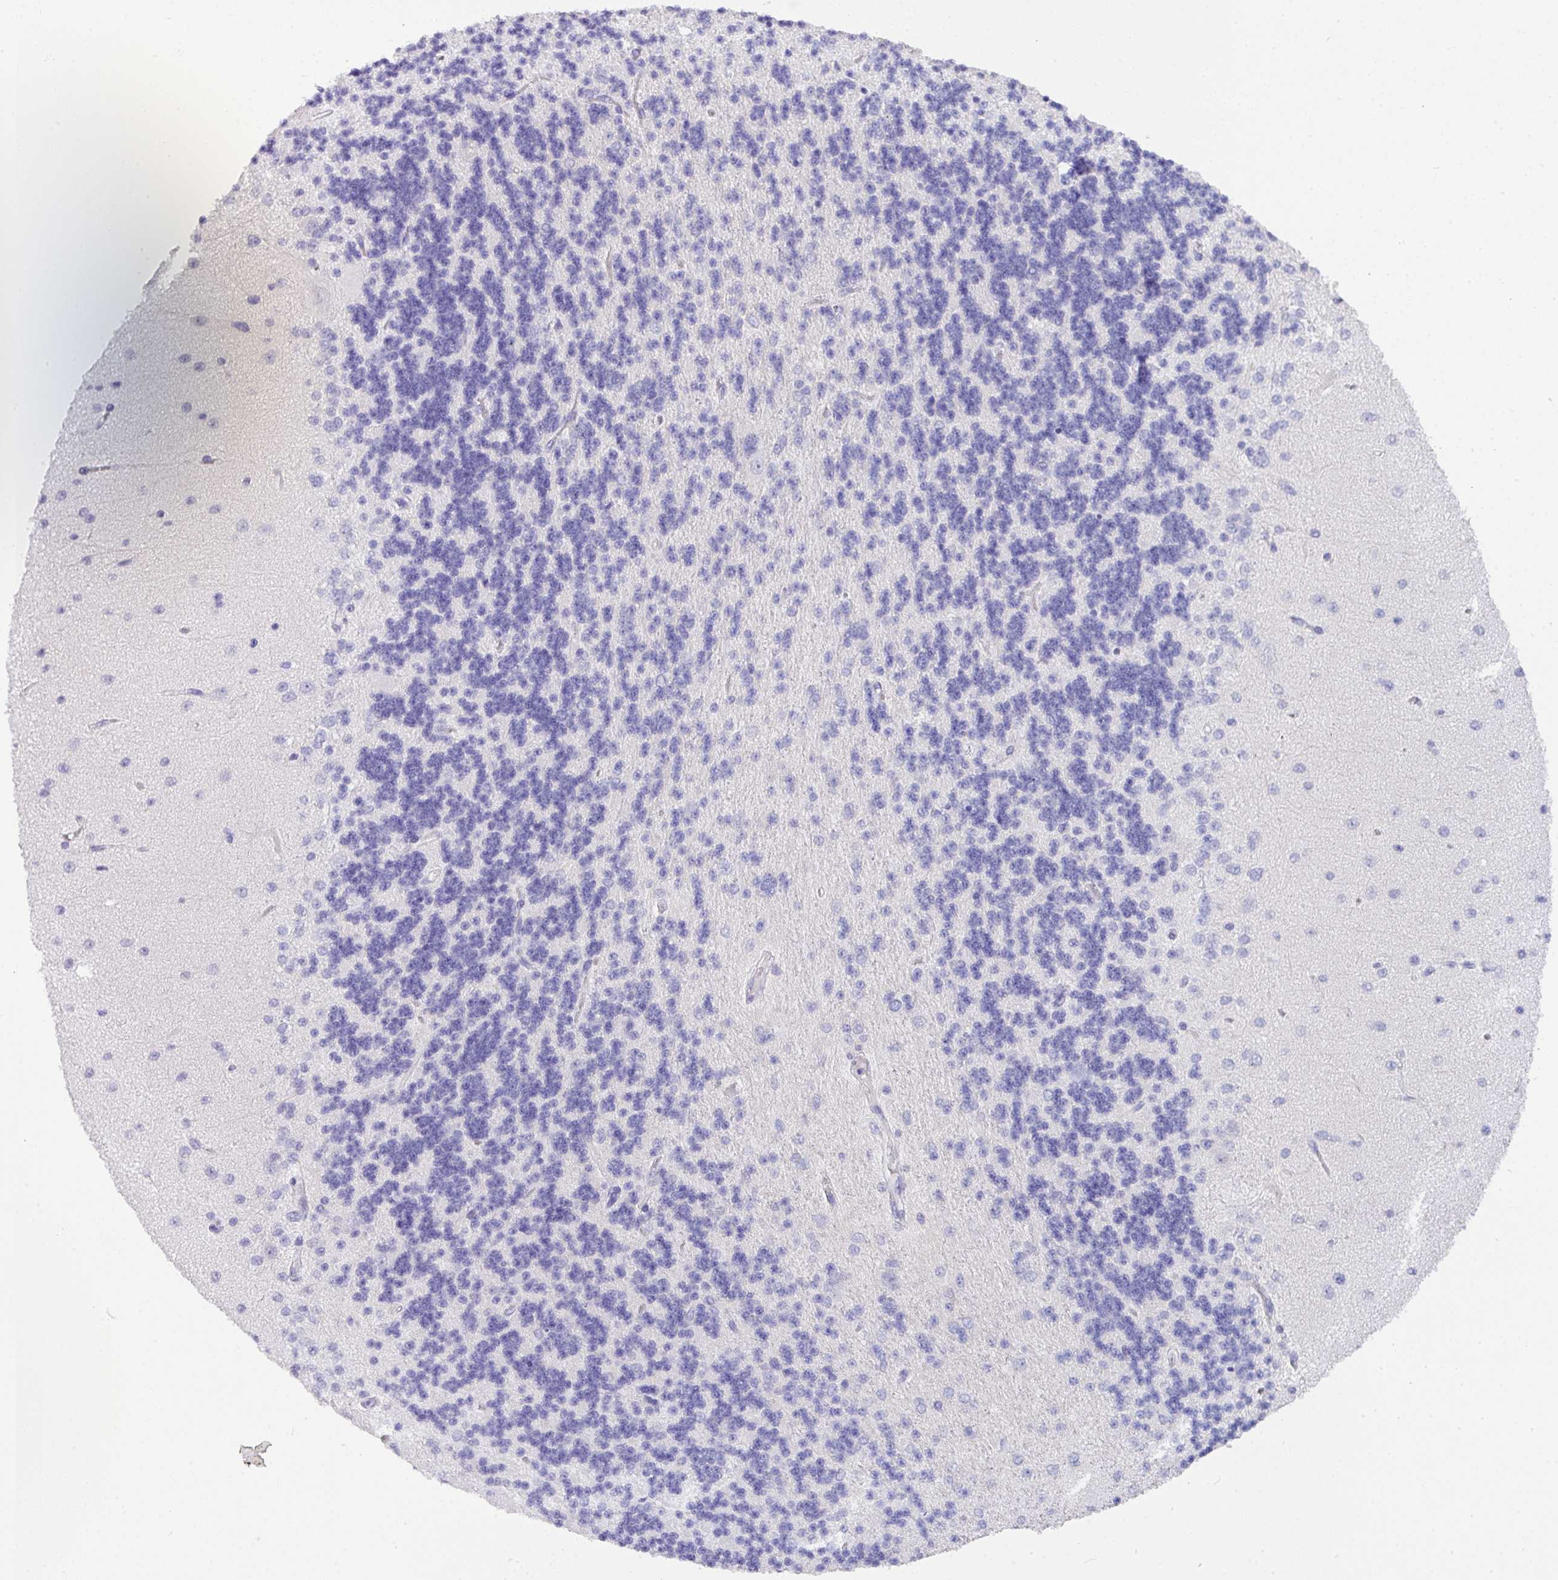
{"staining": {"intensity": "negative", "quantity": "none", "location": "none"}, "tissue": "cerebellum", "cell_type": "Cells in granular layer", "image_type": "normal", "snomed": [{"axis": "morphology", "description": "Normal tissue, NOS"}, {"axis": "topography", "description": "Cerebellum"}], "caption": "Immunohistochemistry (IHC) micrograph of normal cerebellum: human cerebellum stained with DAB displays no significant protein staining in cells in granular layer. (DAB immunohistochemistry (IHC) with hematoxylin counter stain).", "gene": "MRM2", "patient": {"sex": "female", "age": 29}}